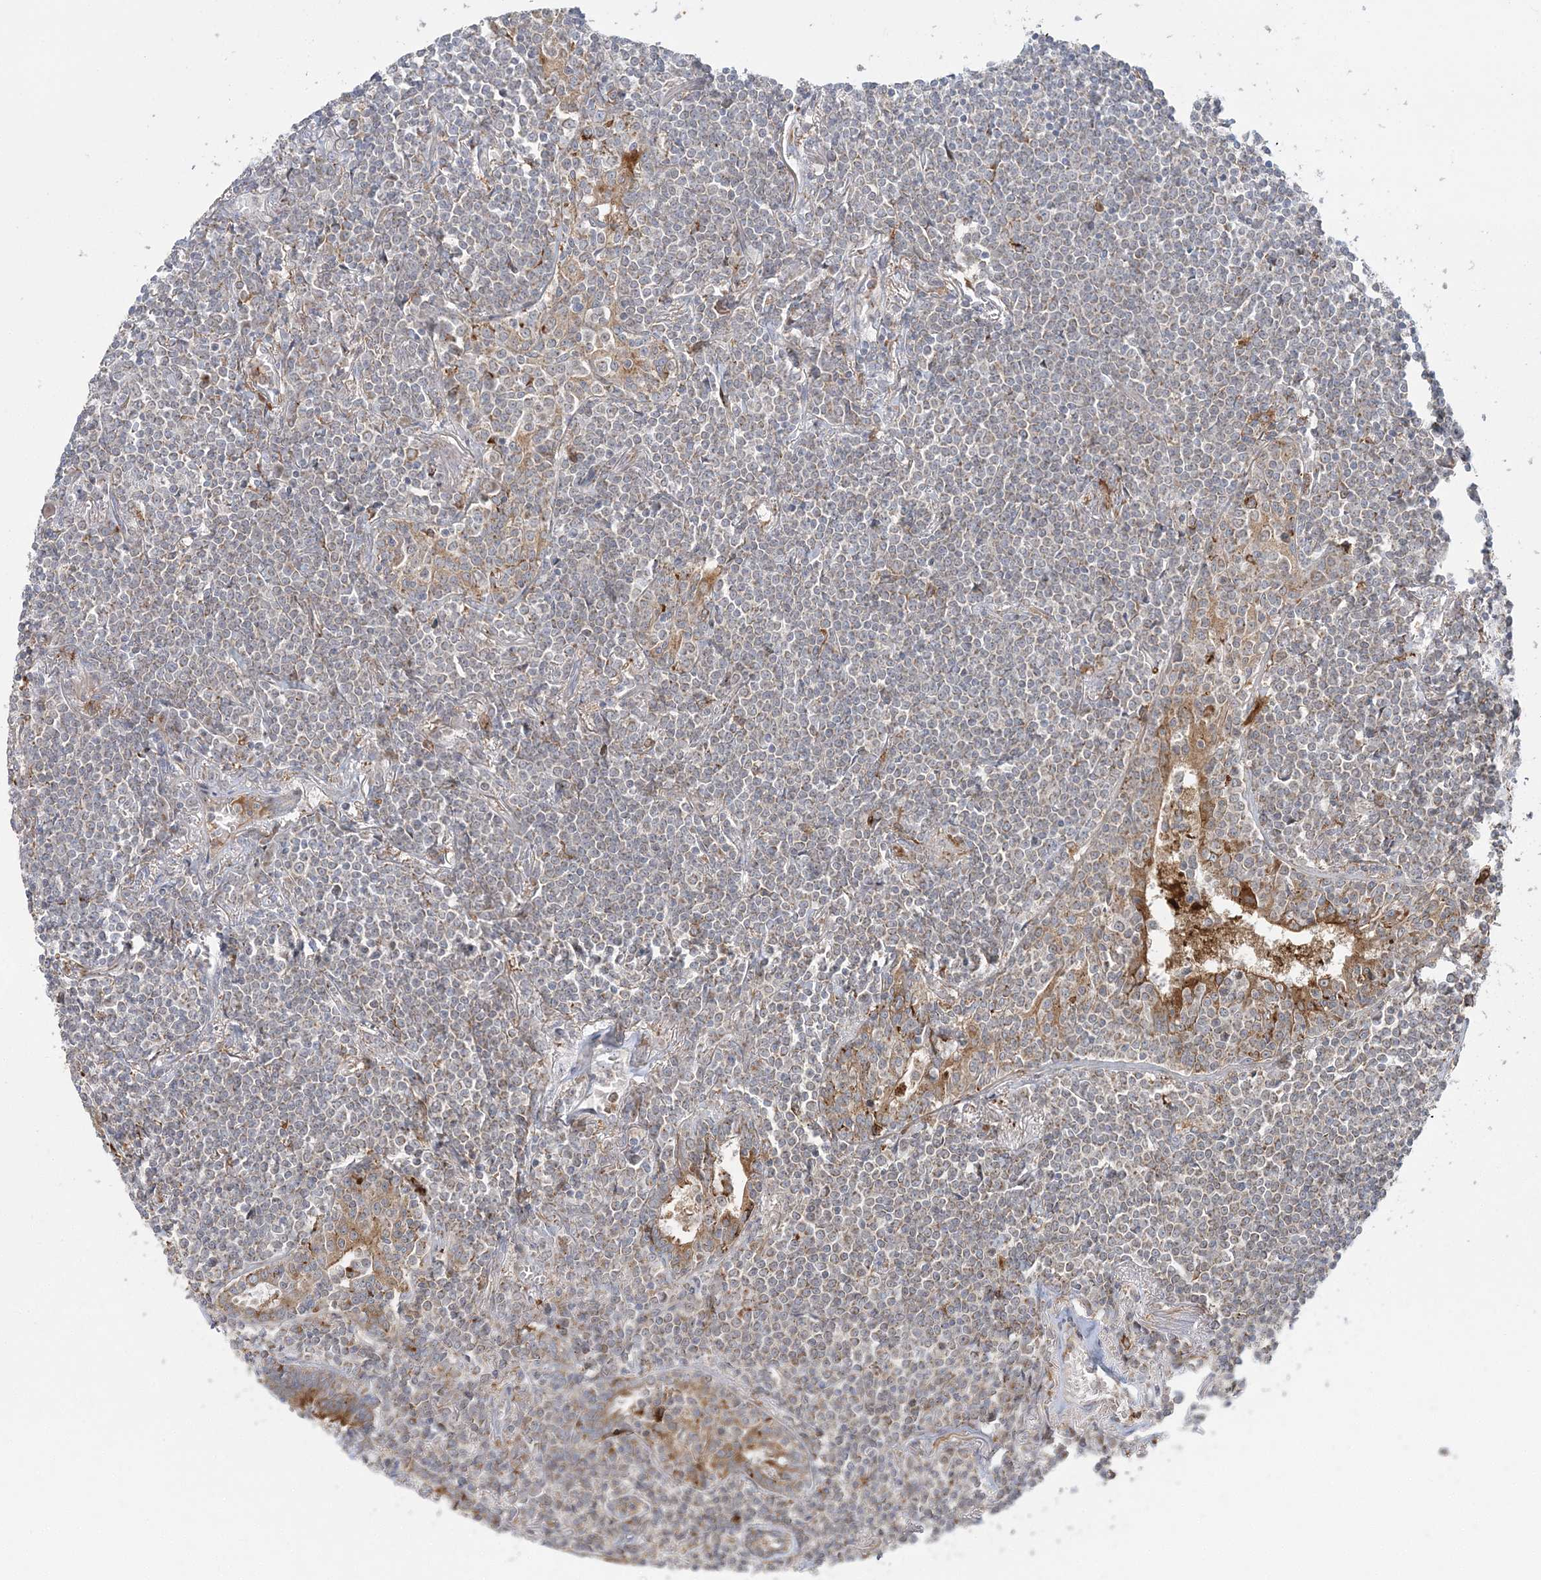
{"staining": {"intensity": "weak", "quantity": "<25%", "location": "cytoplasmic/membranous"}, "tissue": "lymphoma", "cell_type": "Tumor cells", "image_type": "cancer", "snomed": [{"axis": "morphology", "description": "Malignant lymphoma, non-Hodgkin's type, Low grade"}, {"axis": "topography", "description": "Lung"}], "caption": "Tumor cells are negative for brown protein staining in low-grade malignant lymphoma, non-Hodgkin's type.", "gene": "ABCC3", "patient": {"sex": "female", "age": 71}}